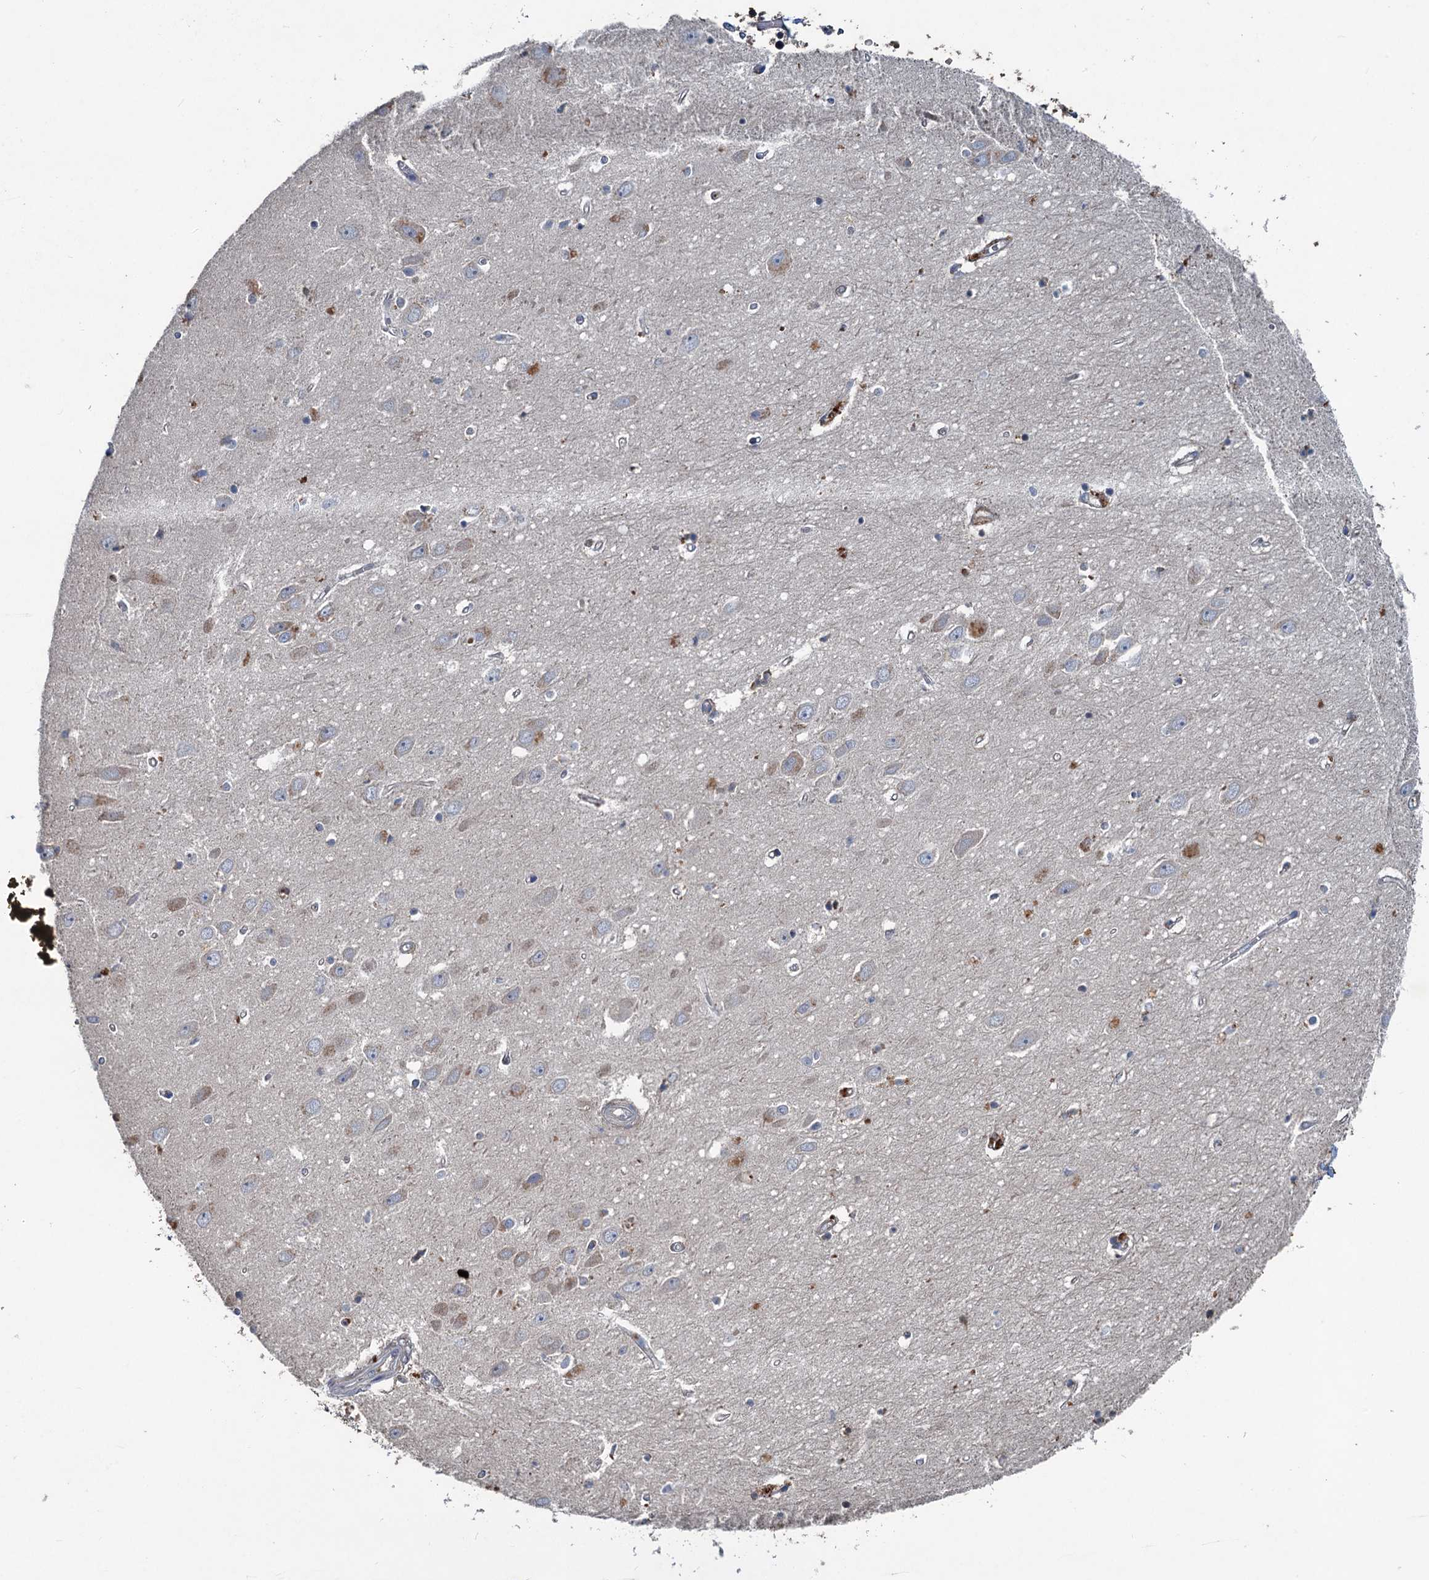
{"staining": {"intensity": "moderate", "quantity": "<25%", "location": "cytoplasmic/membranous"}, "tissue": "hippocampus", "cell_type": "Glial cells", "image_type": "normal", "snomed": [{"axis": "morphology", "description": "Normal tissue, NOS"}, {"axis": "topography", "description": "Hippocampus"}], "caption": "Approximately <25% of glial cells in unremarkable human hippocampus show moderate cytoplasmic/membranous protein positivity as visualized by brown immunohistochemical staining.", "gene": "TAPBPL", "patient": {"sex": "female", "age": 64}}